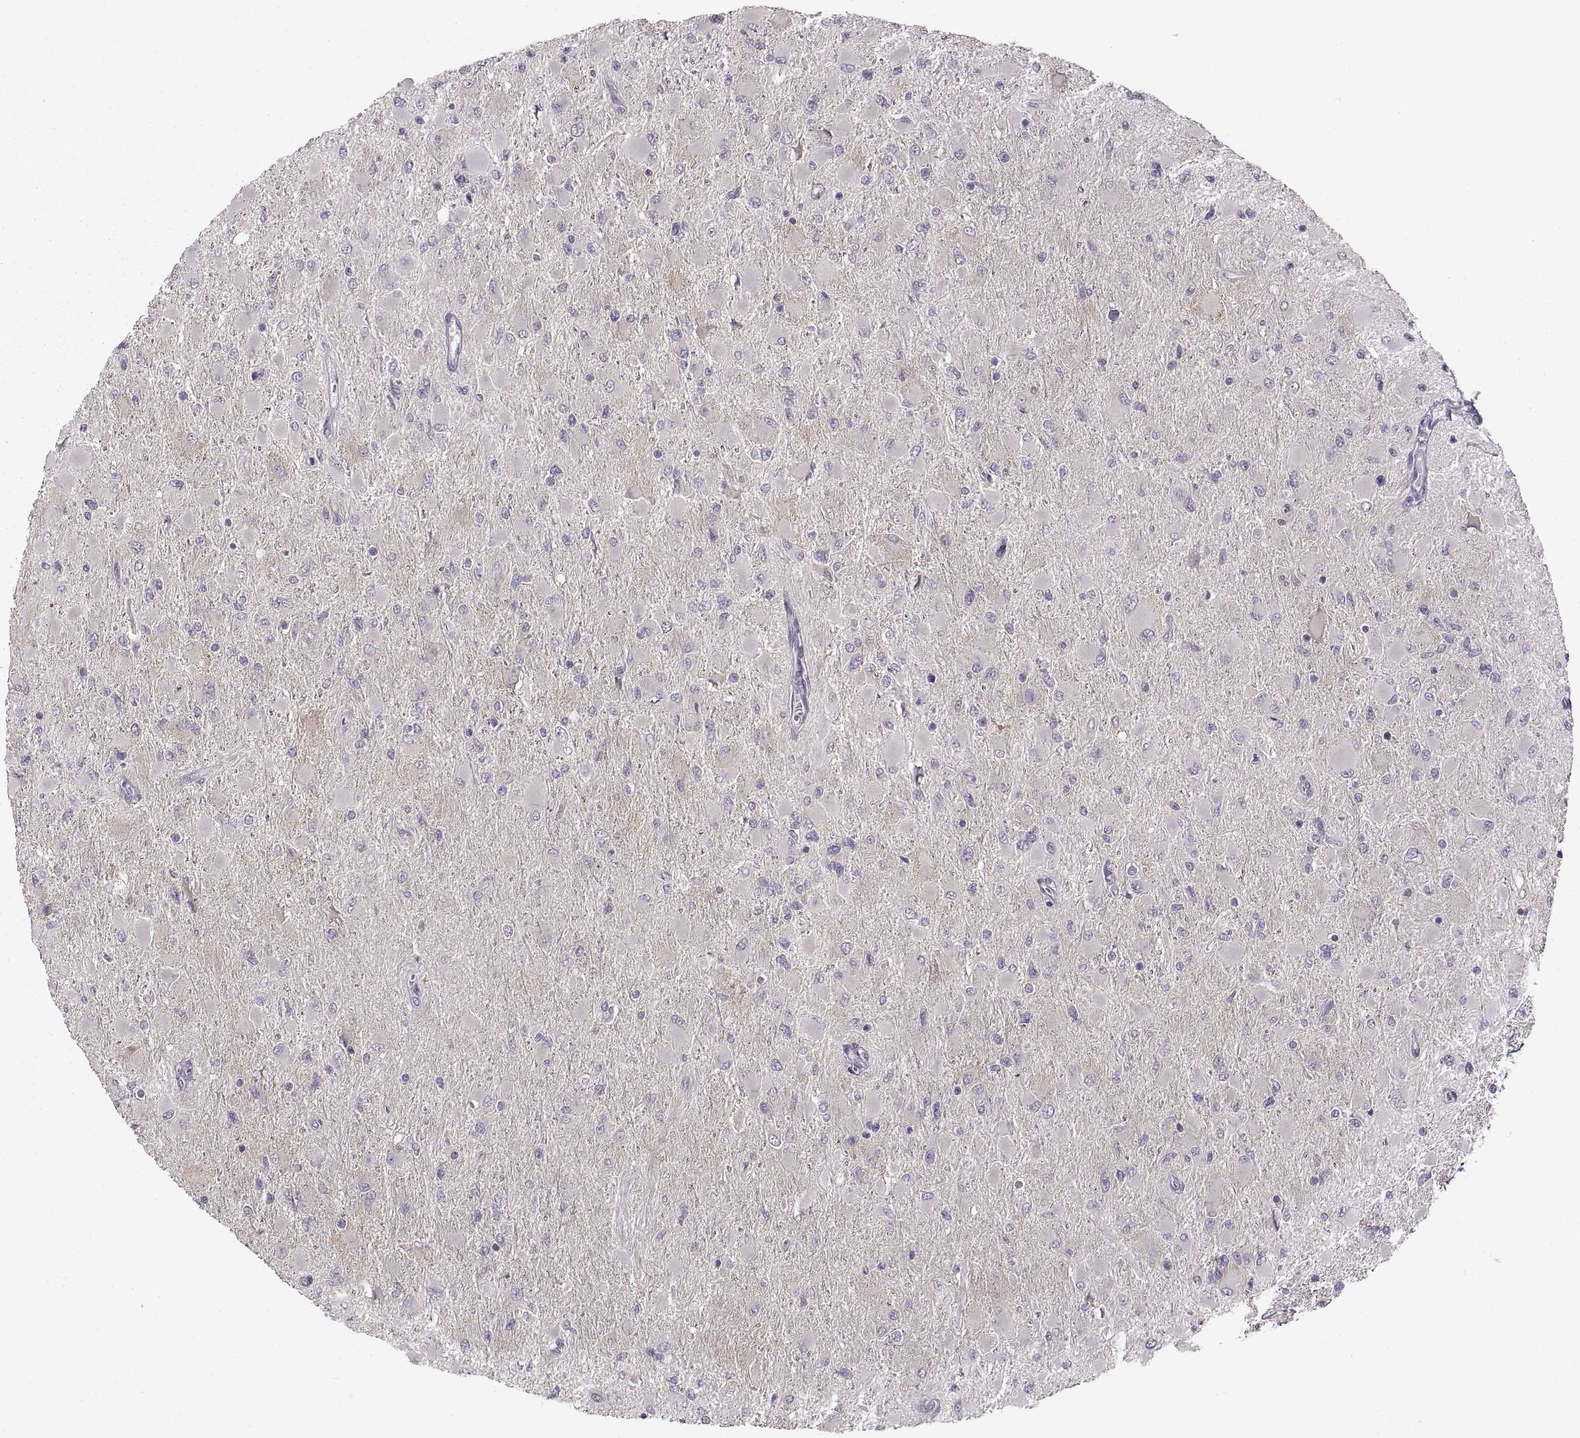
{"staining": {"intensity": "negative", "quantity": "none", "location": "none"}, "tissue": "glioma", "cell_type": "Tumor cells", "image_type": "cancer", "snomed": [{"axis": "morphology", "description": "Glioma, malignant, High grade"}, {"axis": "topography", "description": "Cerebral cortex"}], "caption": "IHC photomicrograph of human glioma stained for a protein (brown), which demonstrates no expression in tumor cells.", "gene": "CNTN1", "patient": {"sex": "female", "age": 36}}